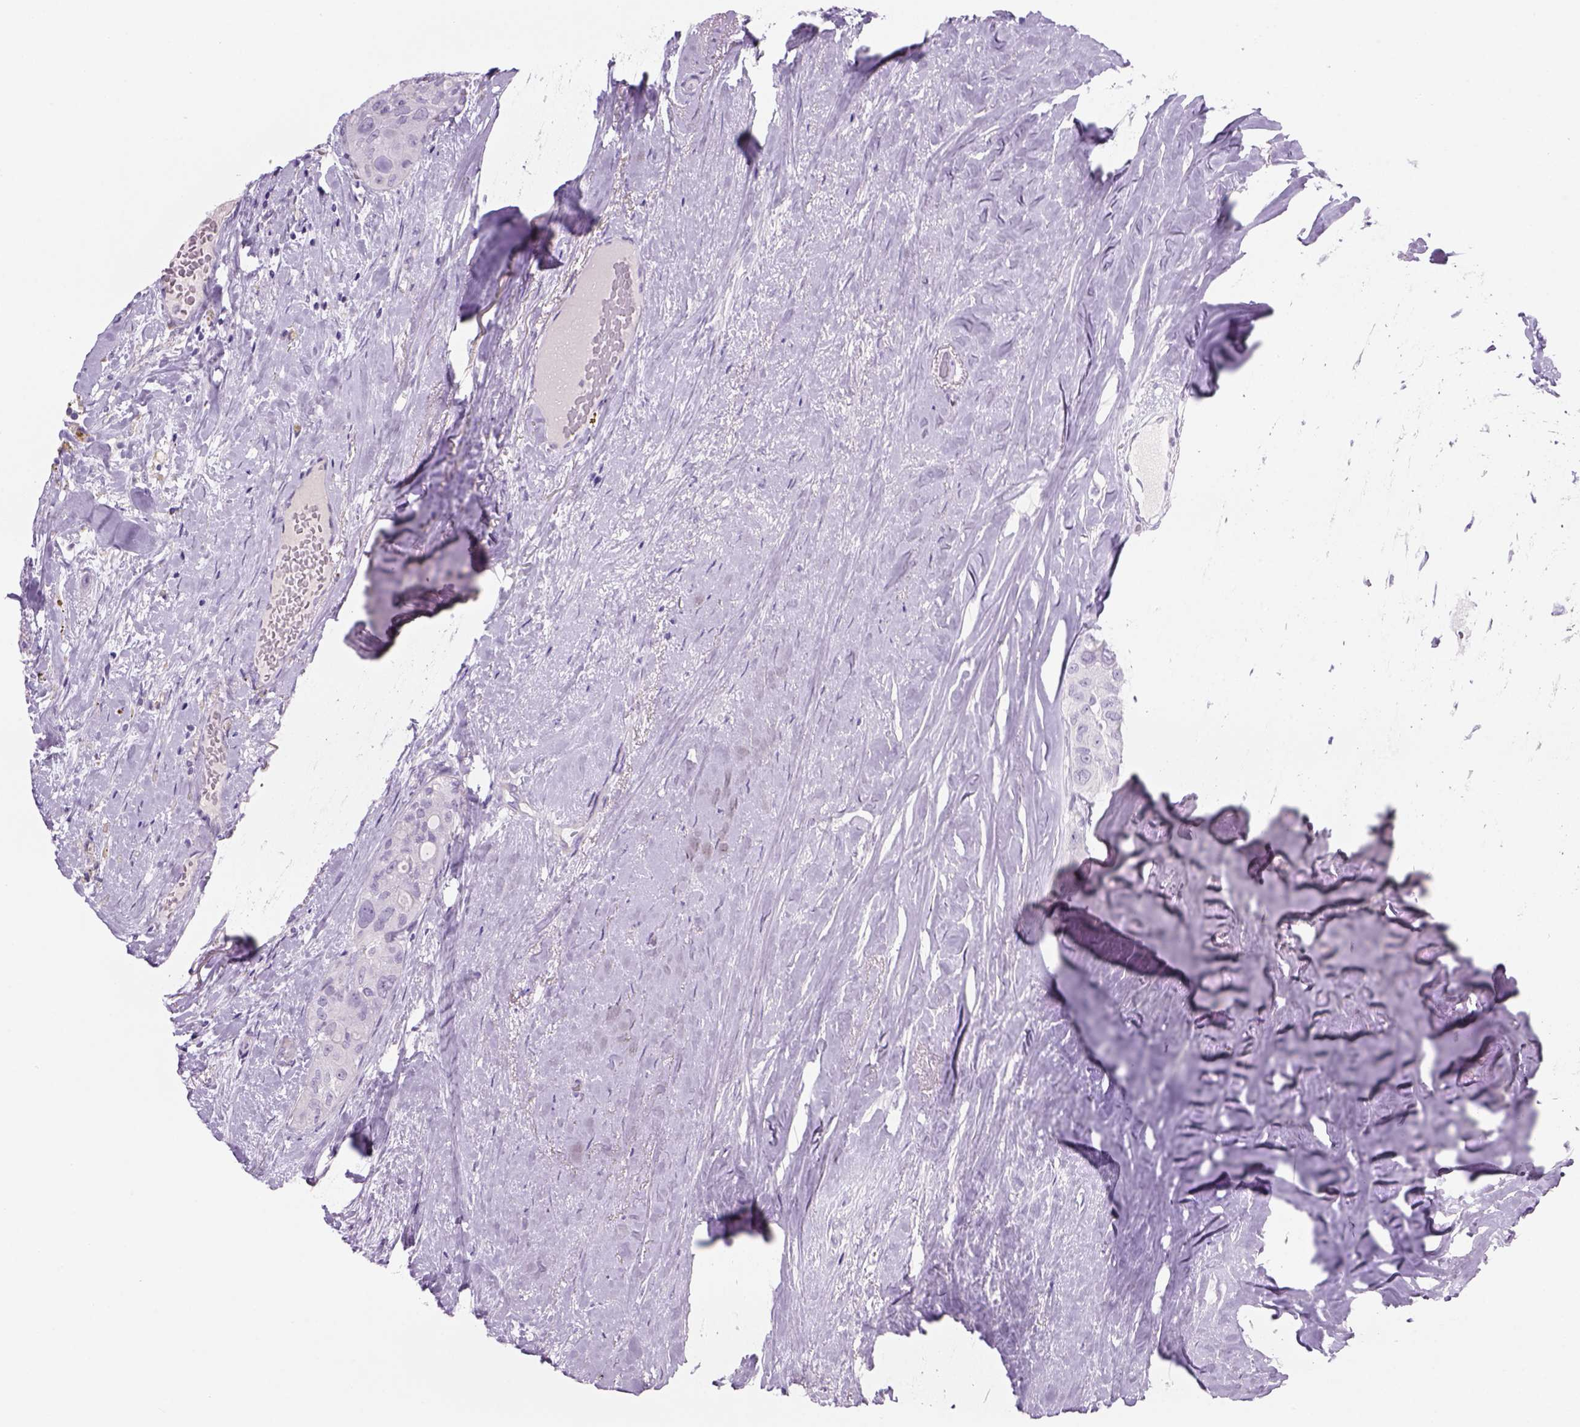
{"staining": {"intensity": "negative", "quantity": "none", "location": "none"}, "tissue": "thyroid cancer", "cell_type": "Tumor cells", "image_type": "cancer", "snomed": [{"axis": "morphology", "description": "Follicular adenoma carcinoma, NOS"}, {"axis": "topography", "description": "Thyroid gland"}], "caption": "Protein analysis of thyroid cancer (follicular adenoma carcinoma) exhibits no significant expression in tumor cells.", "gene": "TENM4", "patient": {"sex": "male", "age": 75}}